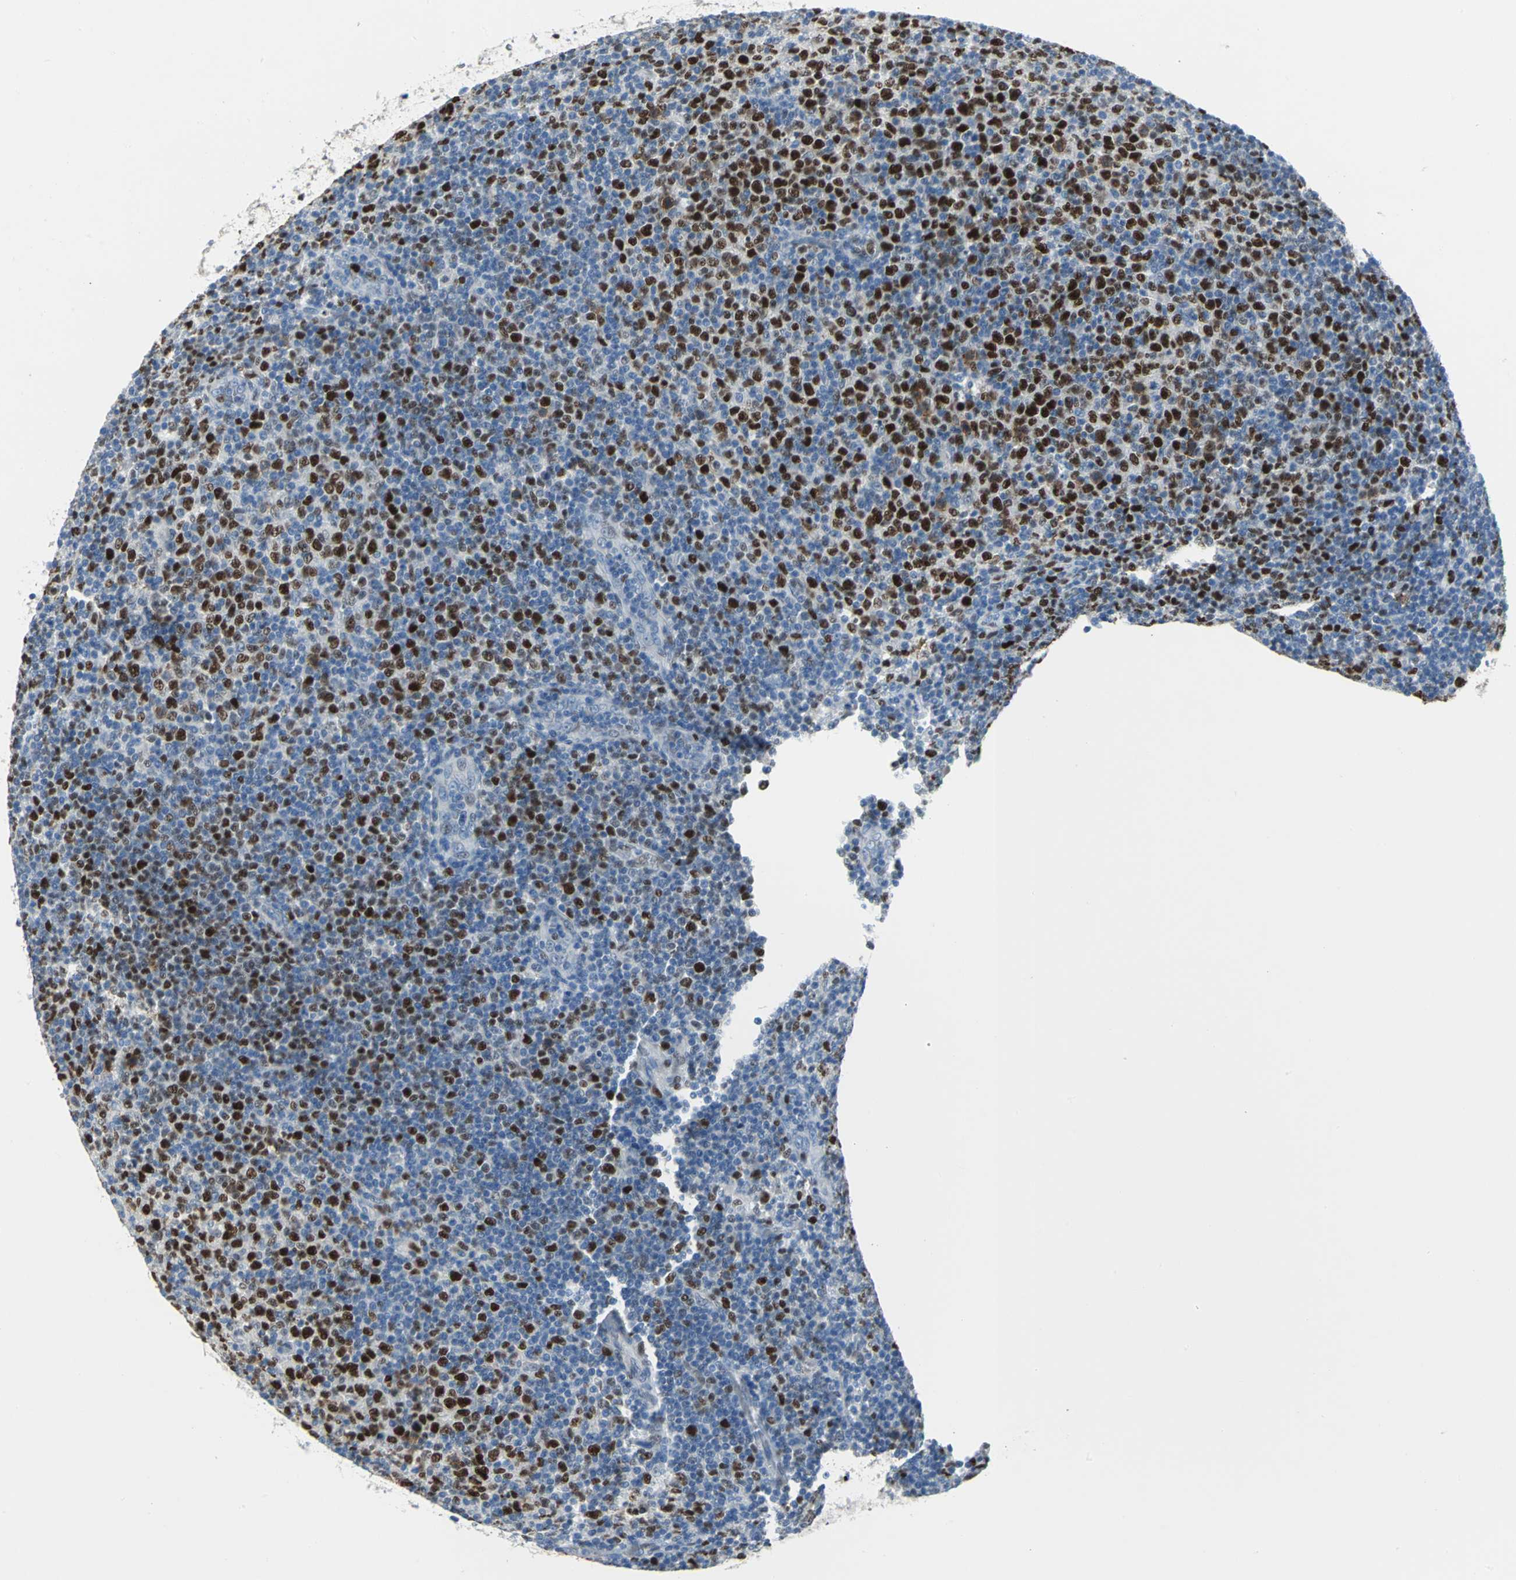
{"staining": {"intensity": "strong", "quantity": "25%-75%", "location": "nuclear"}, "tissue": "lymphoma", "cell_type": "Tumor cells", "image_type": "cancer", "snomed": [{"axis": "morphology", "description": "Malignant lymphoma, non-Hodgkin's type, Low grade"}, {"axis": "topography", "description": "Lymph node"}], "caption": "Lymphoma stained for a protein (brown) shows strong nuclear positive positivity in about 25%-75% of tumor cells.", "gene": "MCM4", "patient": {"sex": "male", "age": 70}}